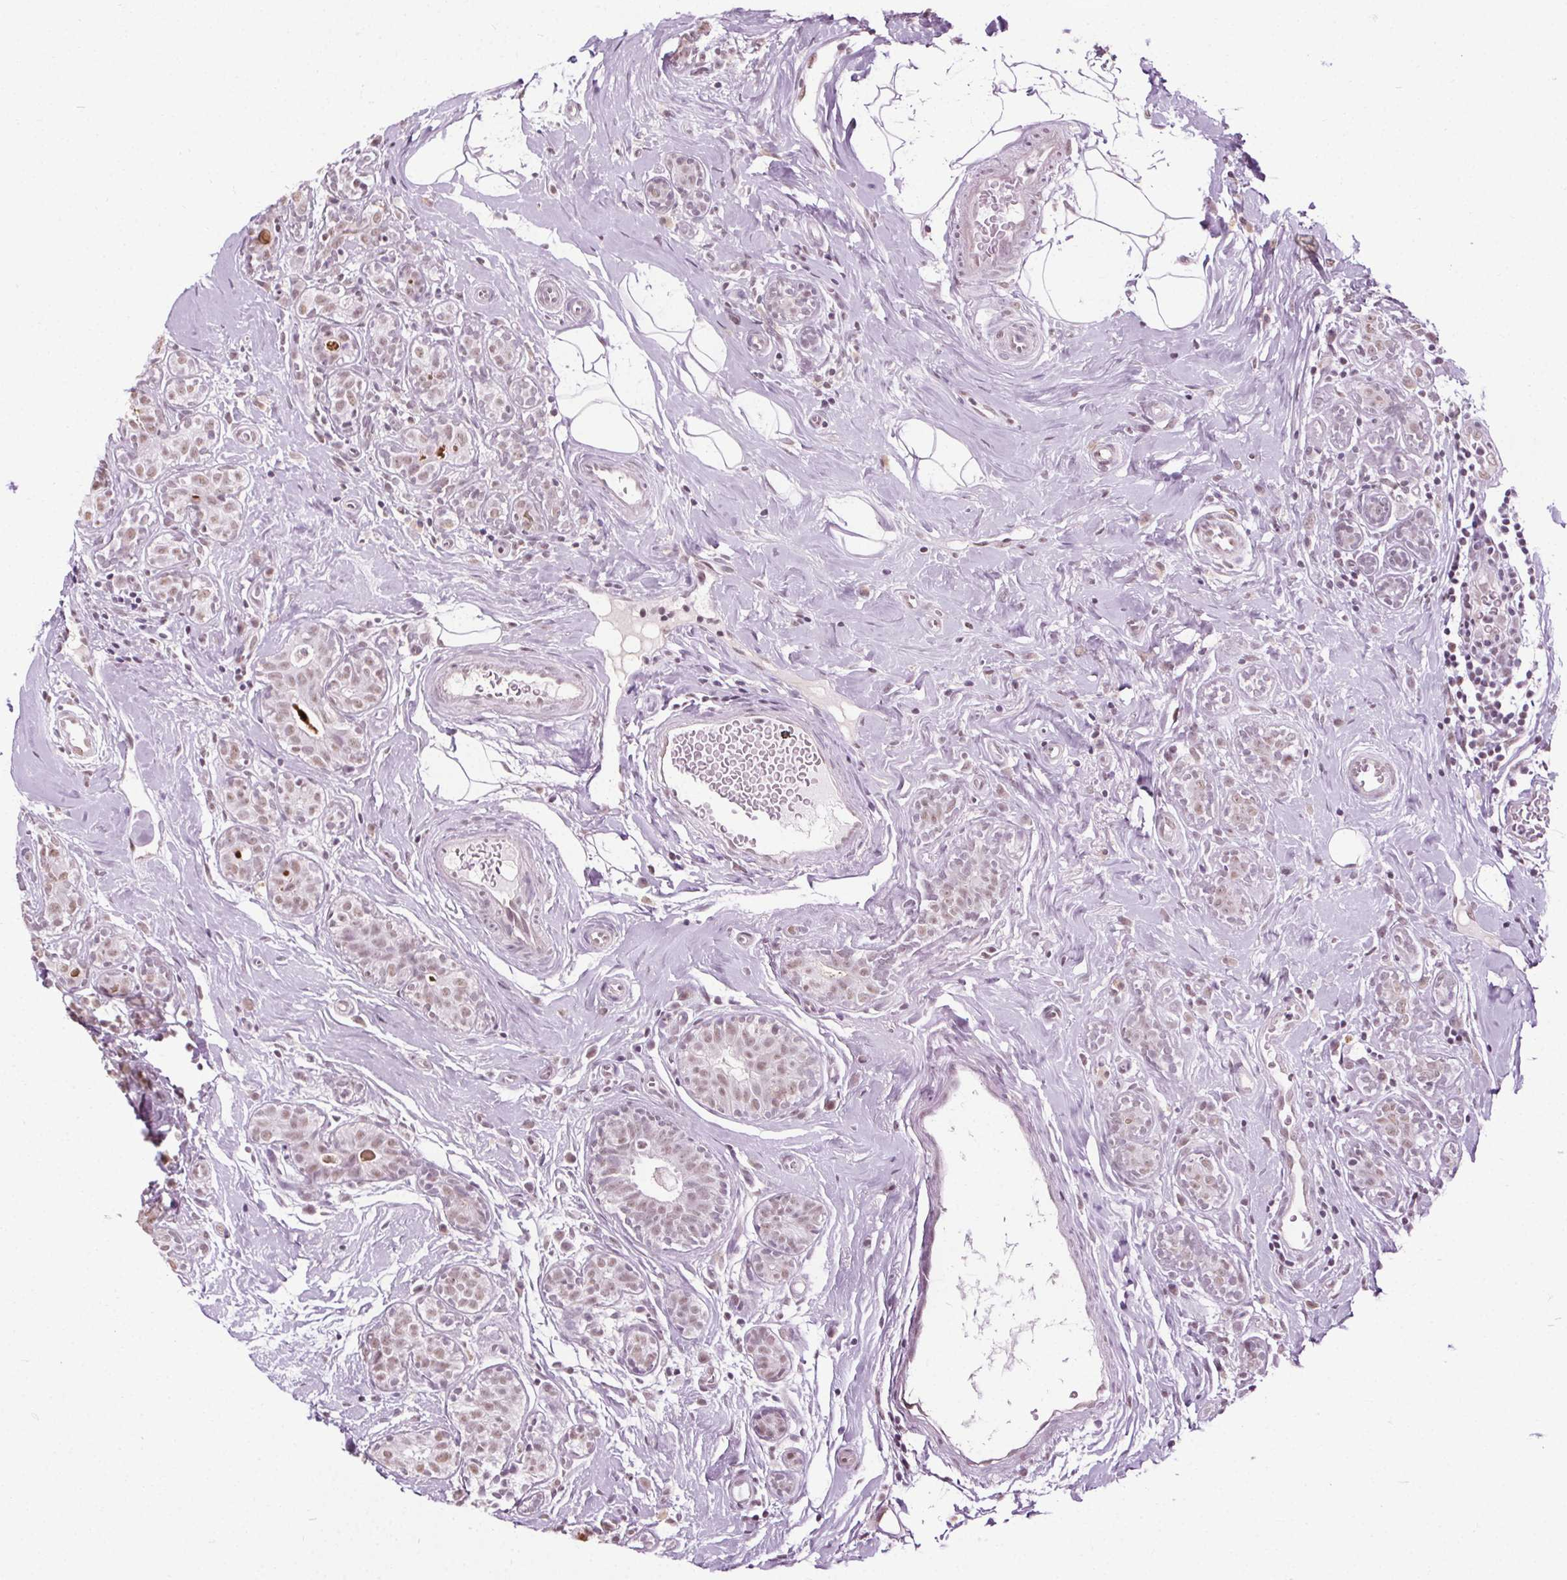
{"staining": {"intensity": "weak", "quantity": "<25%", "location": "nuclear"}, "tissue": "breast cancer", "cell_type": "Tumor cells", "image_type": "cancer", "snomed": [{"axis": "morphology", "description": "Normal tissue, NOS"}, {"axis": "morphology", "description": "Duct carcinoma"}, {"axis": "topography", "description": "Breast"}], "caption": "Protein analysis of breast cancer demonstrates no significant positivity in tumor cells. Brightfield microscopy of immunohistochemistry (IHC) stained with DAB (3,3'-diaminobenzidine) (brown) and hematoxylin (blue), captured at high magnification.", "gene": "CEBPA", "patient": {"sex": "female", "age": 43}}